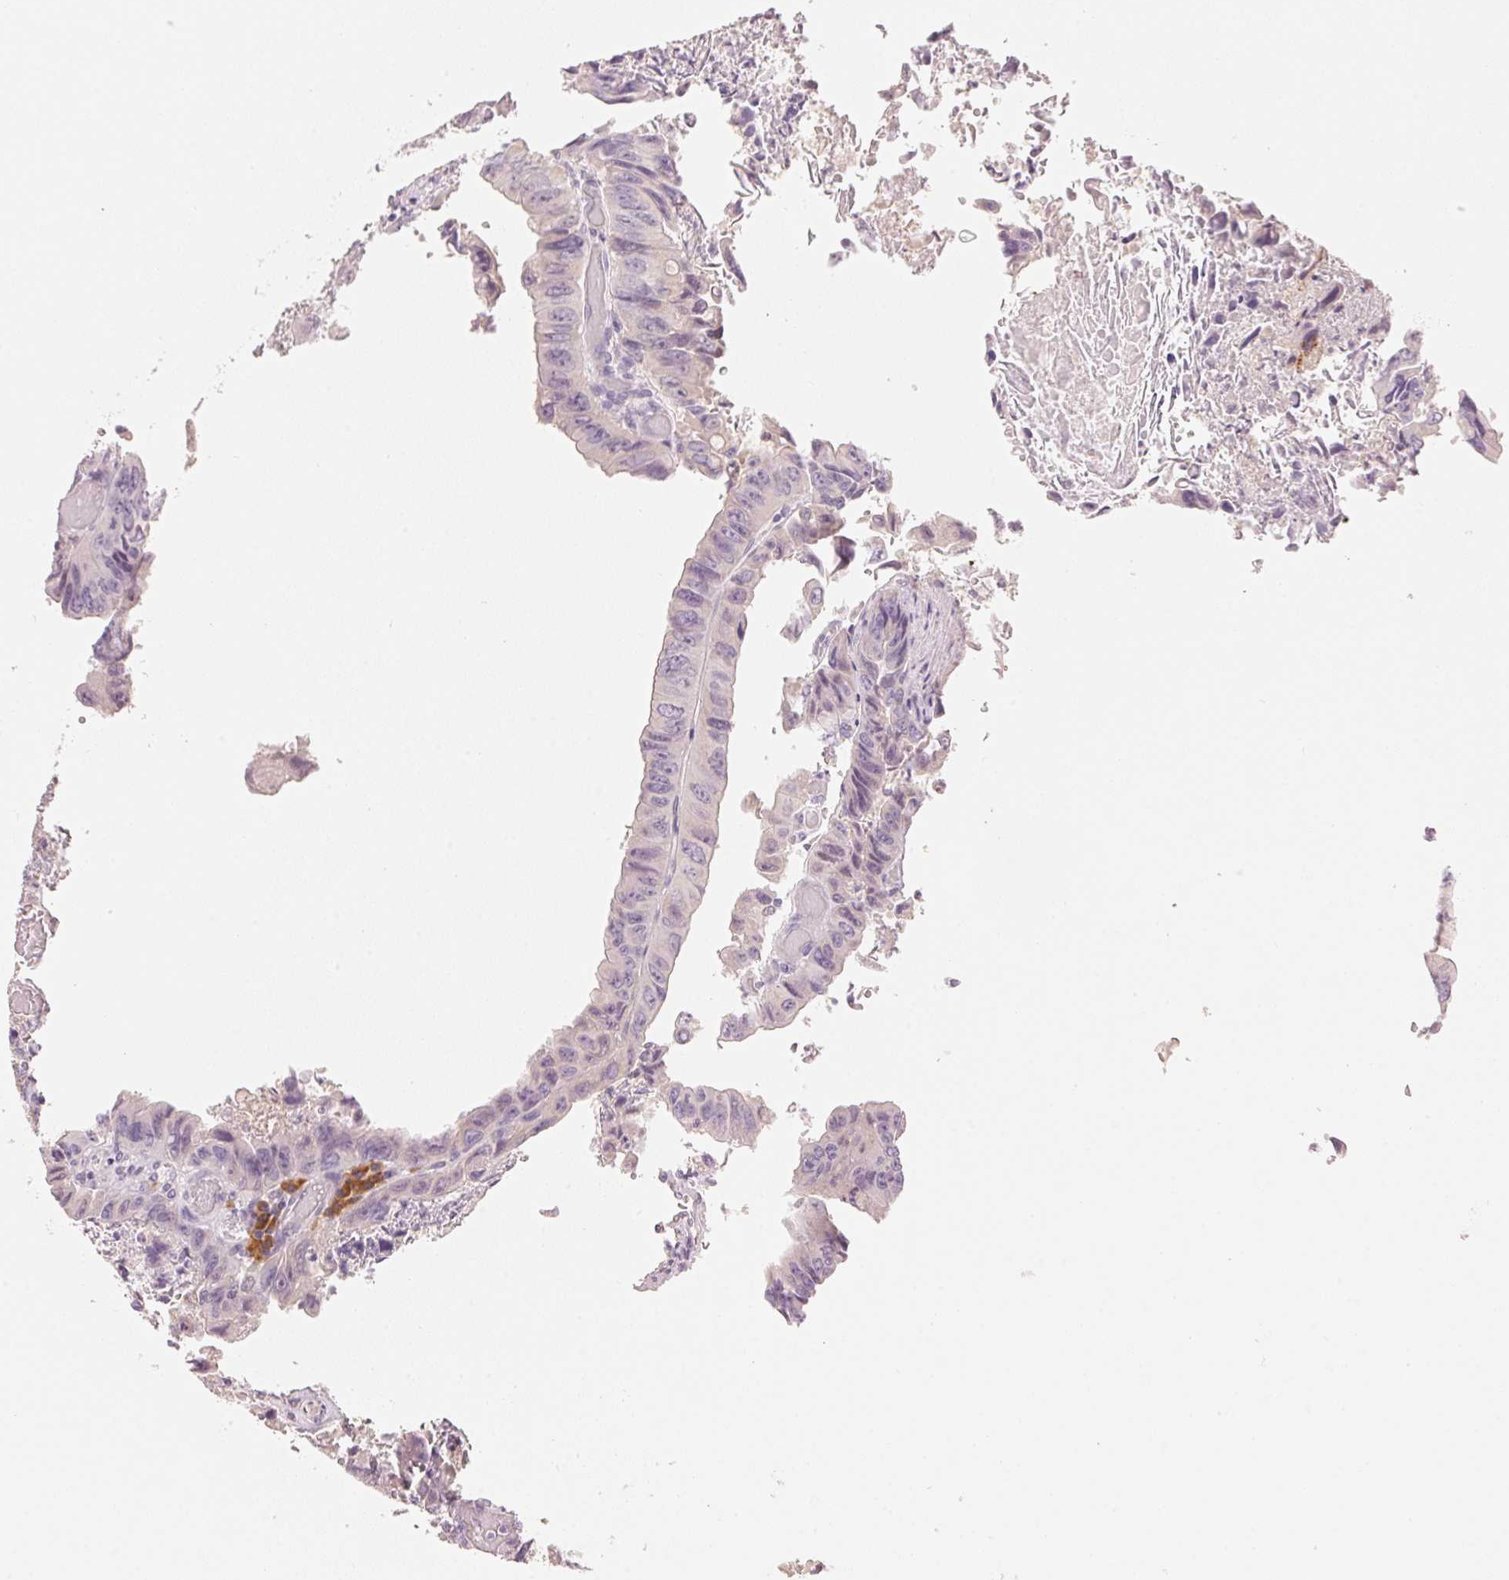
{"staining": {"intensity": "negative", "quantity": "none", "location": "none"}, "tissue": "colorectal cancer", "cell_type": "Tumor cells", "image_type": "cancer", "snomed": [{"axis": "morphology", "description": "Adenocarcinoma, NOS"}, {"axis": "topography", "description": "Colon"}], "caption": "The image reveals no staining of tumor cells in adenocarcinoma (colorectal).", "gene": "RMDN2", "patient": {"sex": "female", "age": 84}}